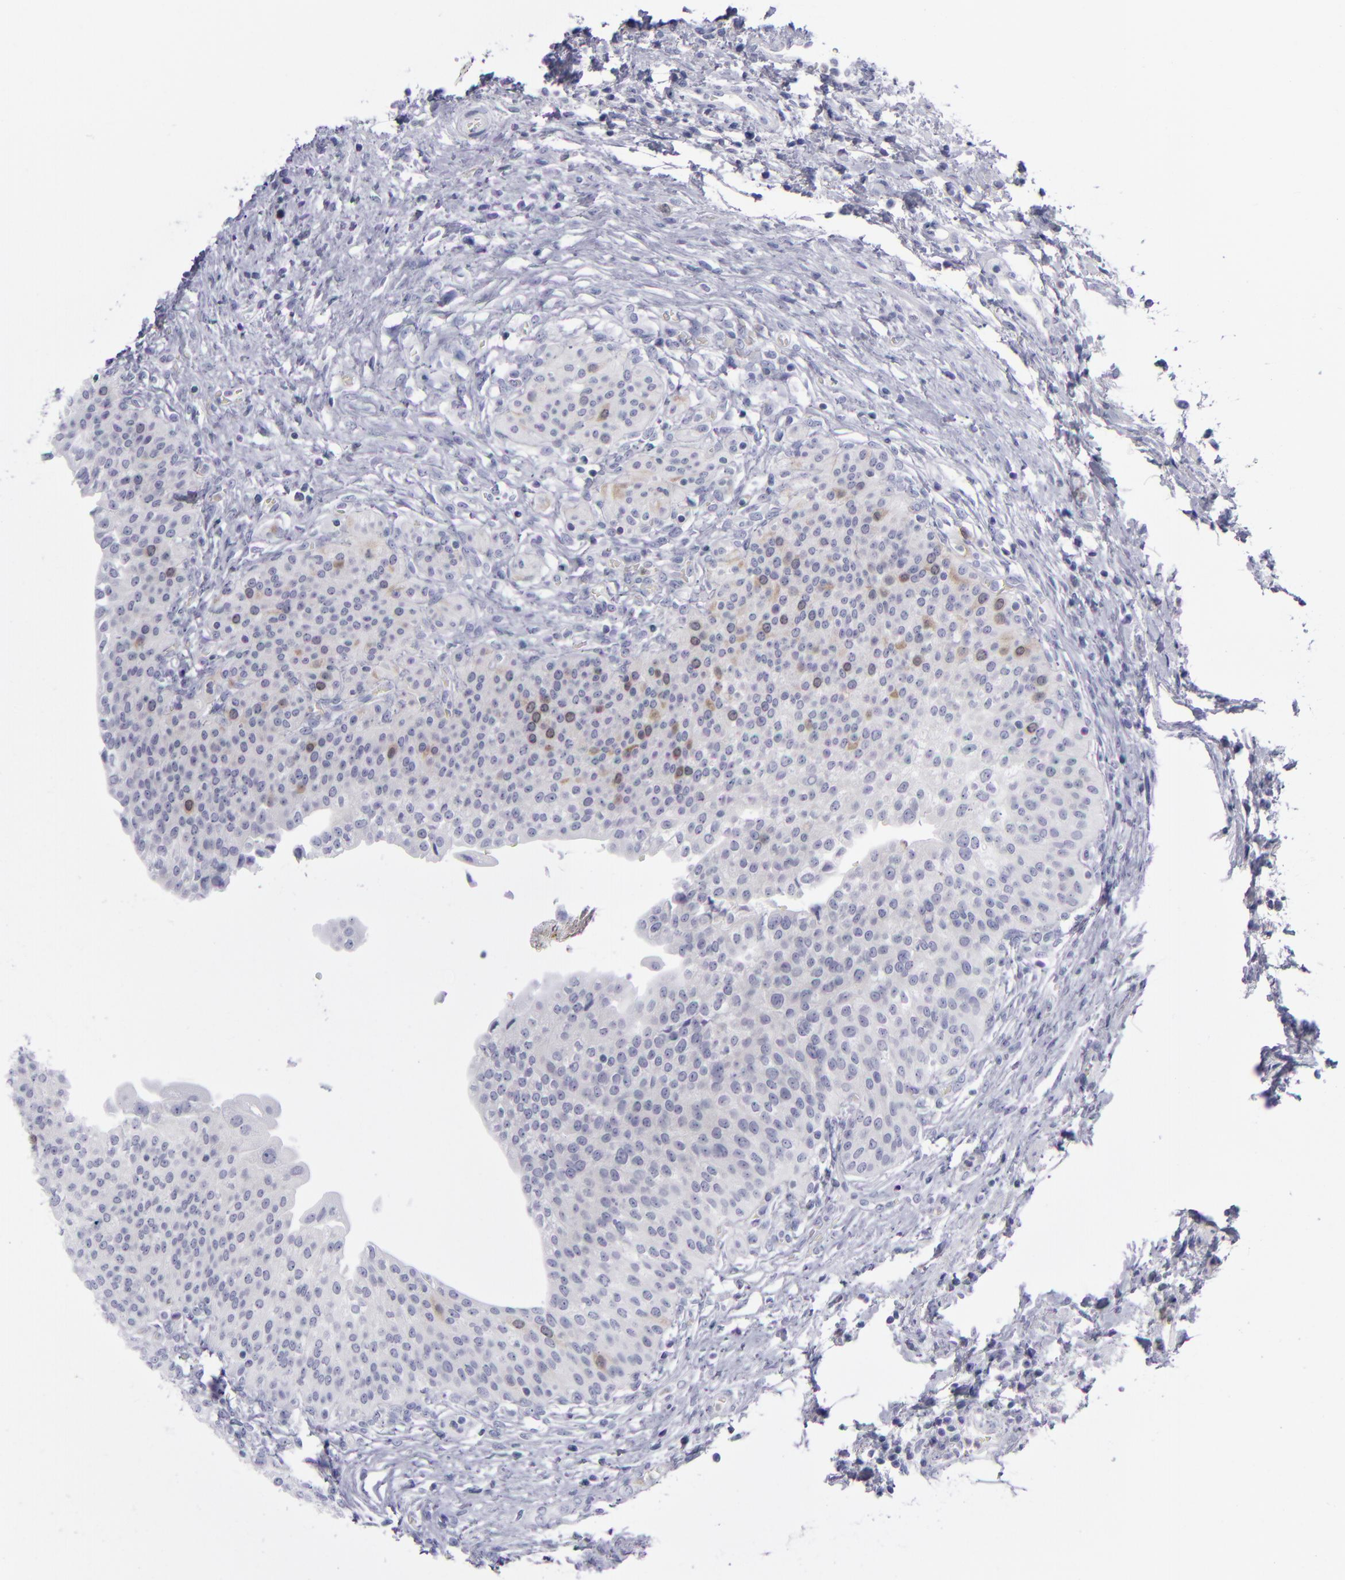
{"staining": {"intensity": "moderate", "quantity": "<25%", "location": "cytoplasmic/membranous"}, "tissue": "urinary bladder", "cell_type": "Urothelial cells", "image_type": "normal", "snomed": [{"axis": "morphology", "description": "Normal tissue, NOS"}, {"axis": "topography", "description": "Smooth muscle"}, {"axis": "topography", "description": "Urinary bladder"}], "caption": "Moderate cytoplasmic/membranous protein positivity is present in about <25% of urothelial cells in urinary bladder. Immunohistochemistry (ihc) stains the protein in brown and the nuclei are stained blue.", "gene": "AURKA", "patient": {"sex": "male", "age": 35}}